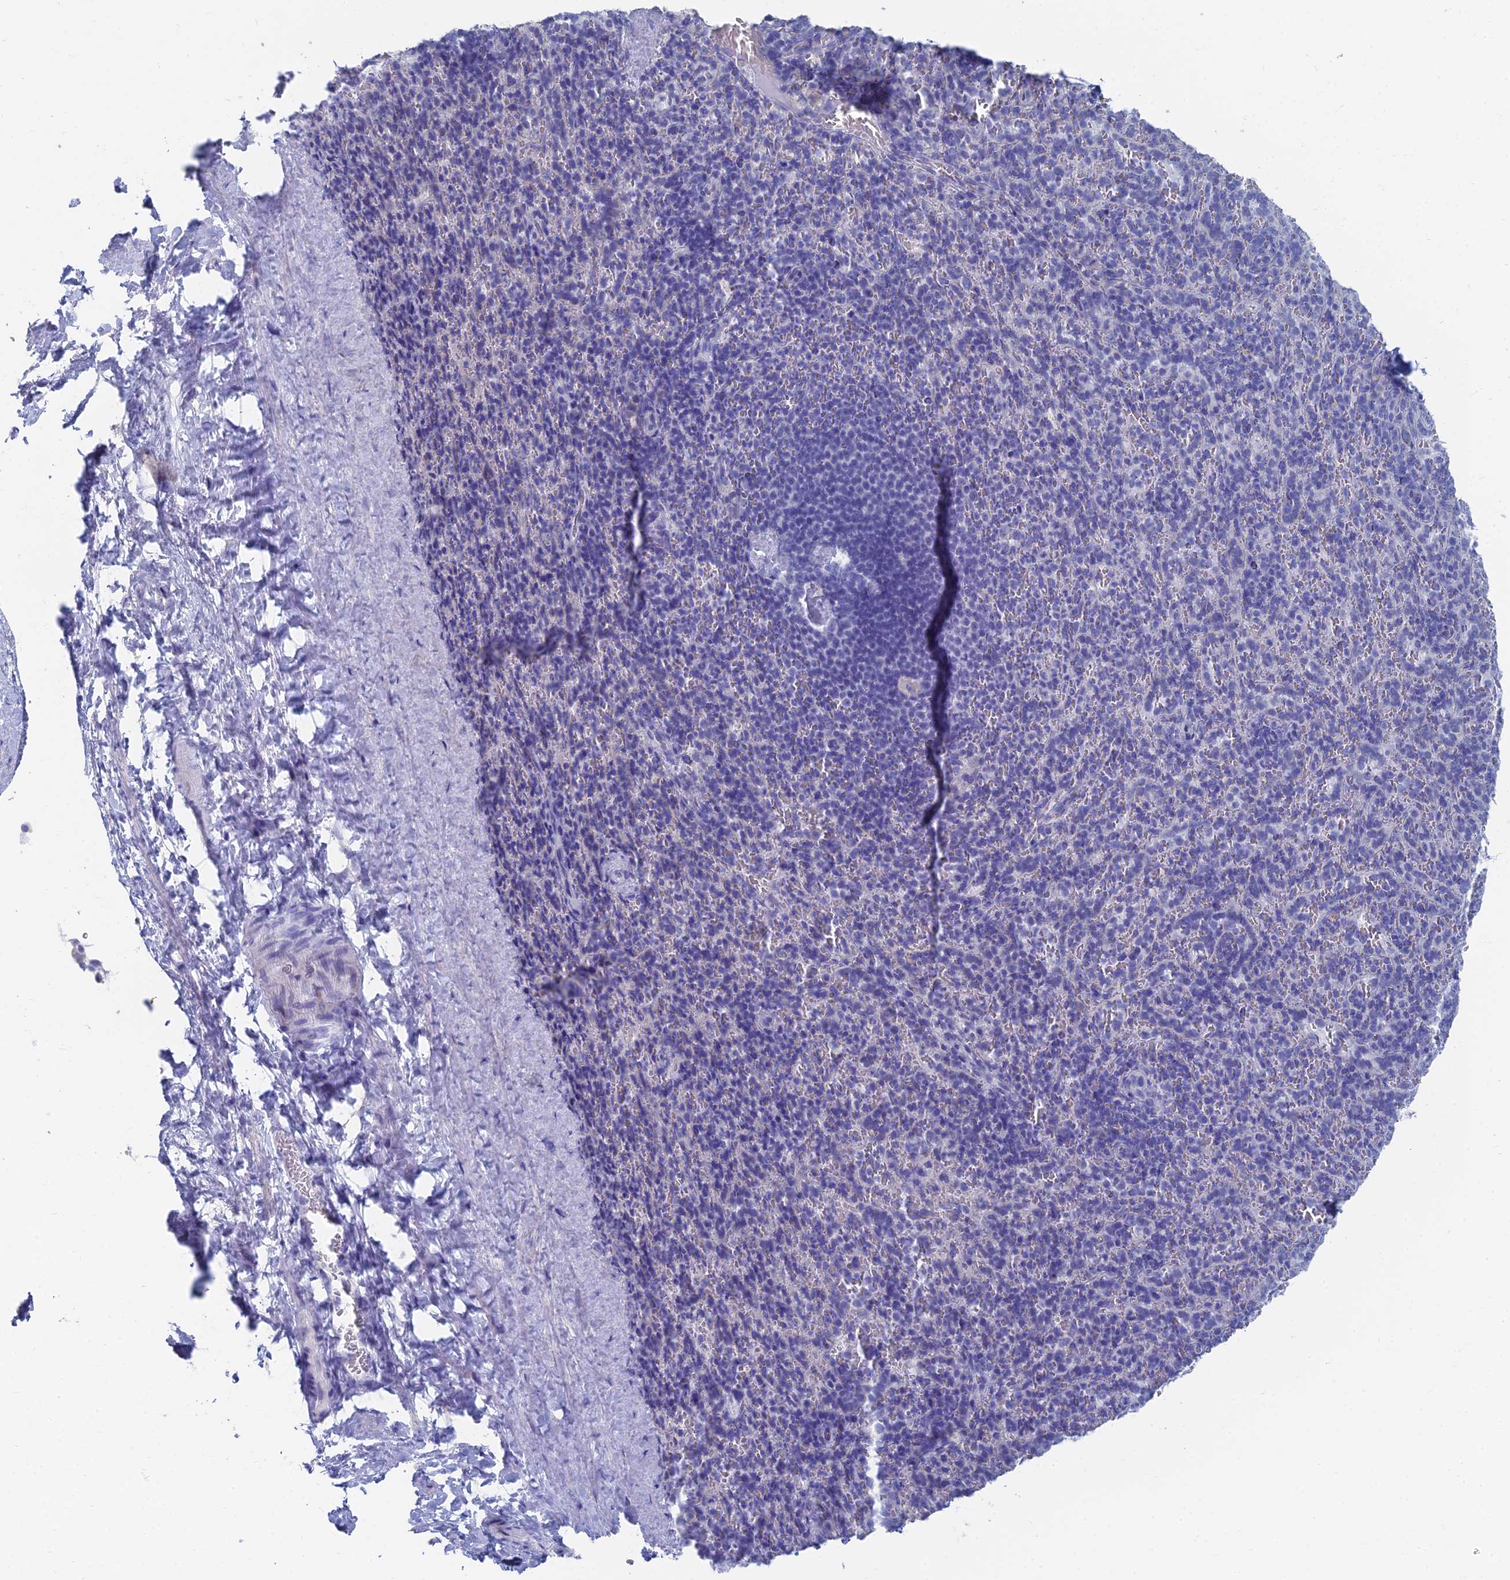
{"staining": {"intensity": "negative", "quantity": "none", "location": "none"}, "tissue": "spleen", "cell_type": "Cells in red pulp", "image_type": "normal", "snomed": [{"axis": "morphology", "description": "Normal tissue, NOS"}, {"axis": "topography", "description": "Spleen"}], "caption": "Benign spleen was stained to show a protein in brown. There is no significant positivity in cells in red pulp. (Immunohistochemistry, brightfield microscopy, high magnification).", "gene": "TNNT3", "patient": {"sex": "female", "age": 21}}